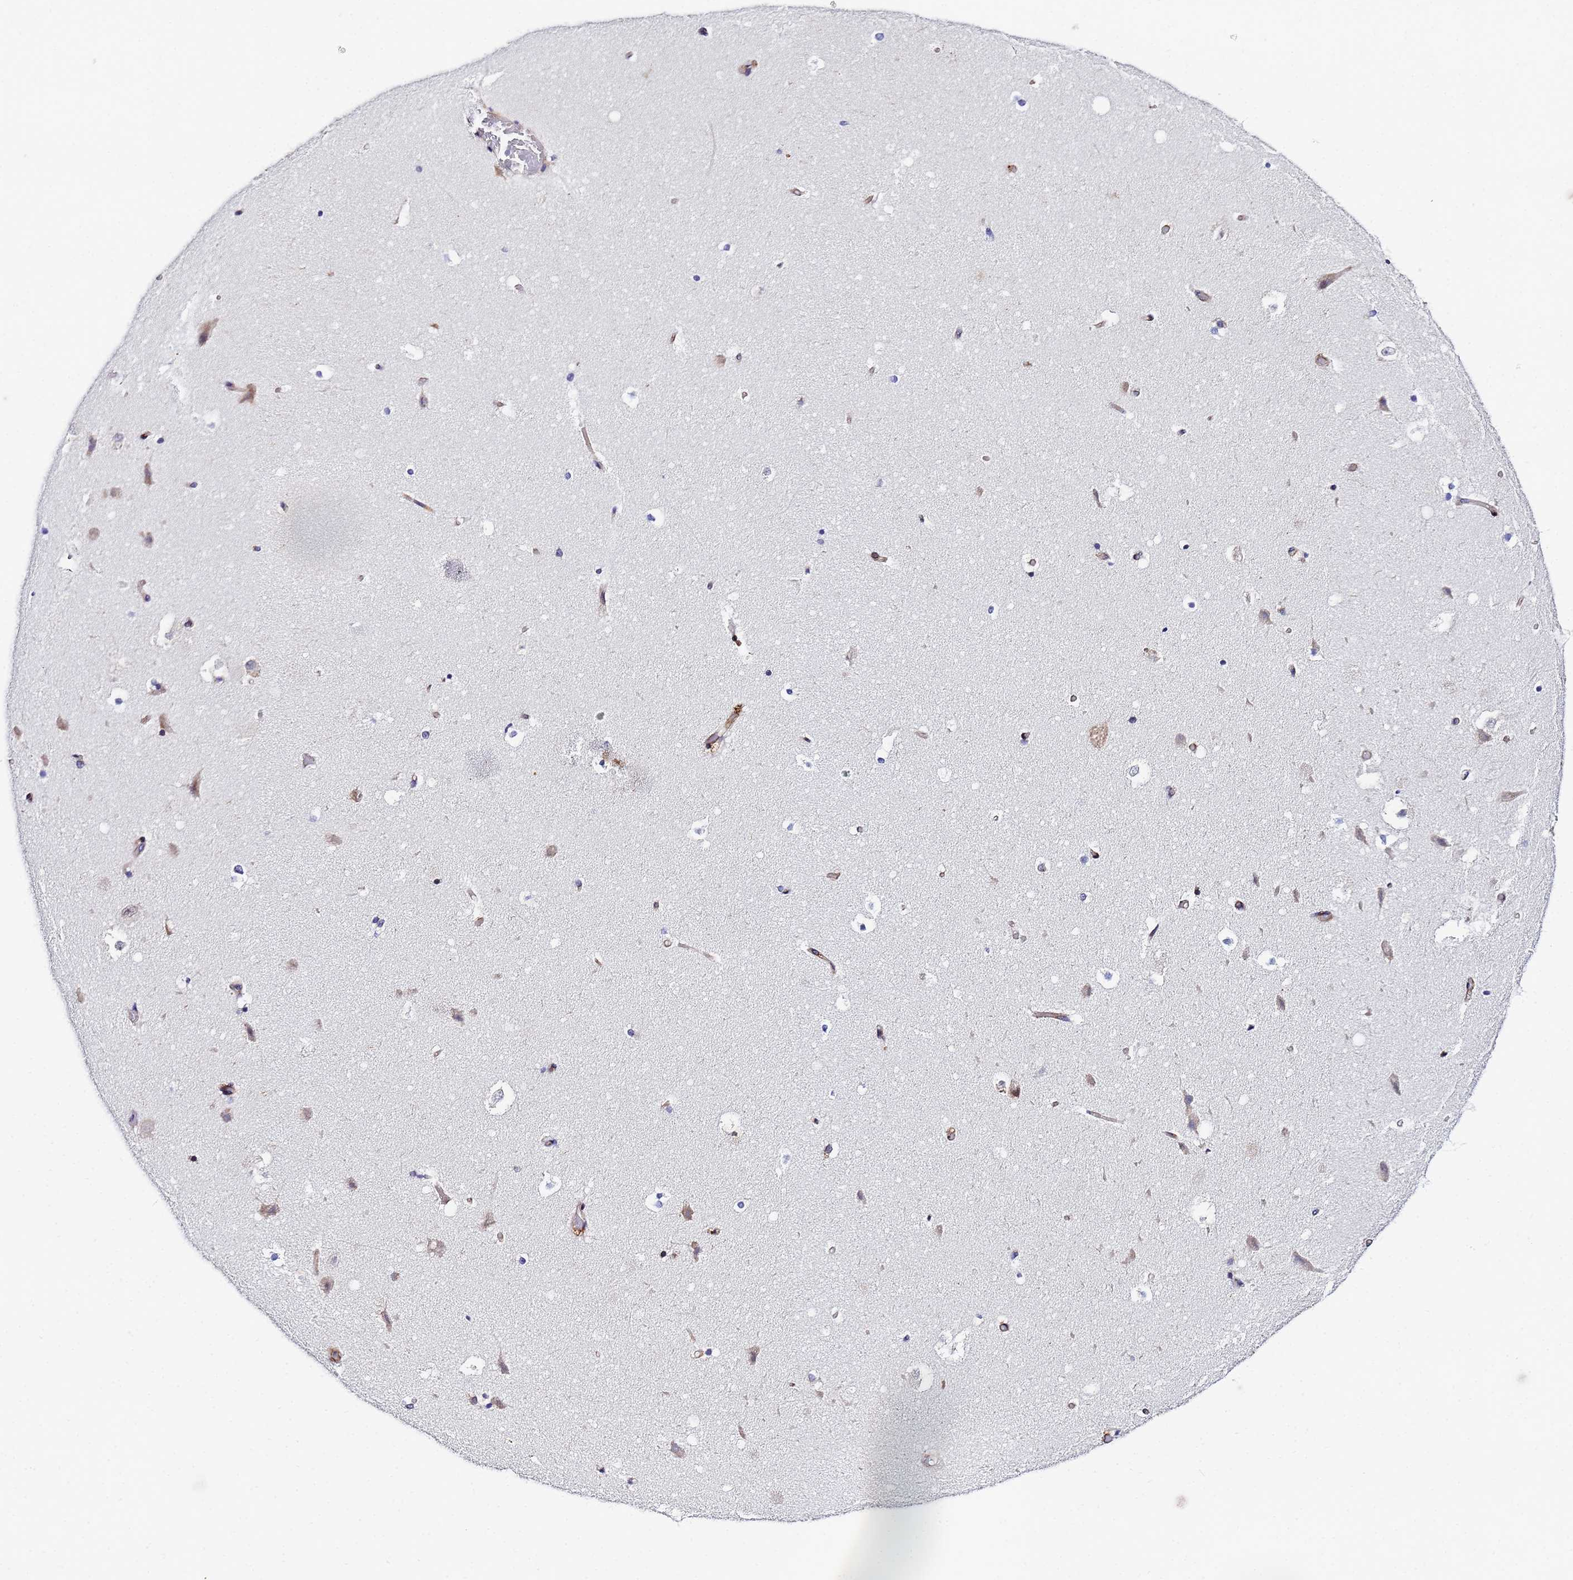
{"staining": {"intensity": "negative", "quantity": "none", "location": "none"}, "tissue": "hippocampus", "cell_type": "Glial cells", "image_type": "normal", "snomed": [{"axis": "morphology", "description": "Normal tissue, NOS"}, {"axis": "topography", "description": "Hippocampus"}], "caption": "An immunohistochemistry histopathology image of unremarkable hippocampus is shown. There is no staining in glial cells of hippocampus. Brightfield microscopy of immunohistochemistry (IHC) stained with DAB (3,3'-diaminobenzidine) (brown) and hematoxylin (blue), captured at high magnification.", "gene": "POM121C", "patient": {"sex": "female", "age": 52}}